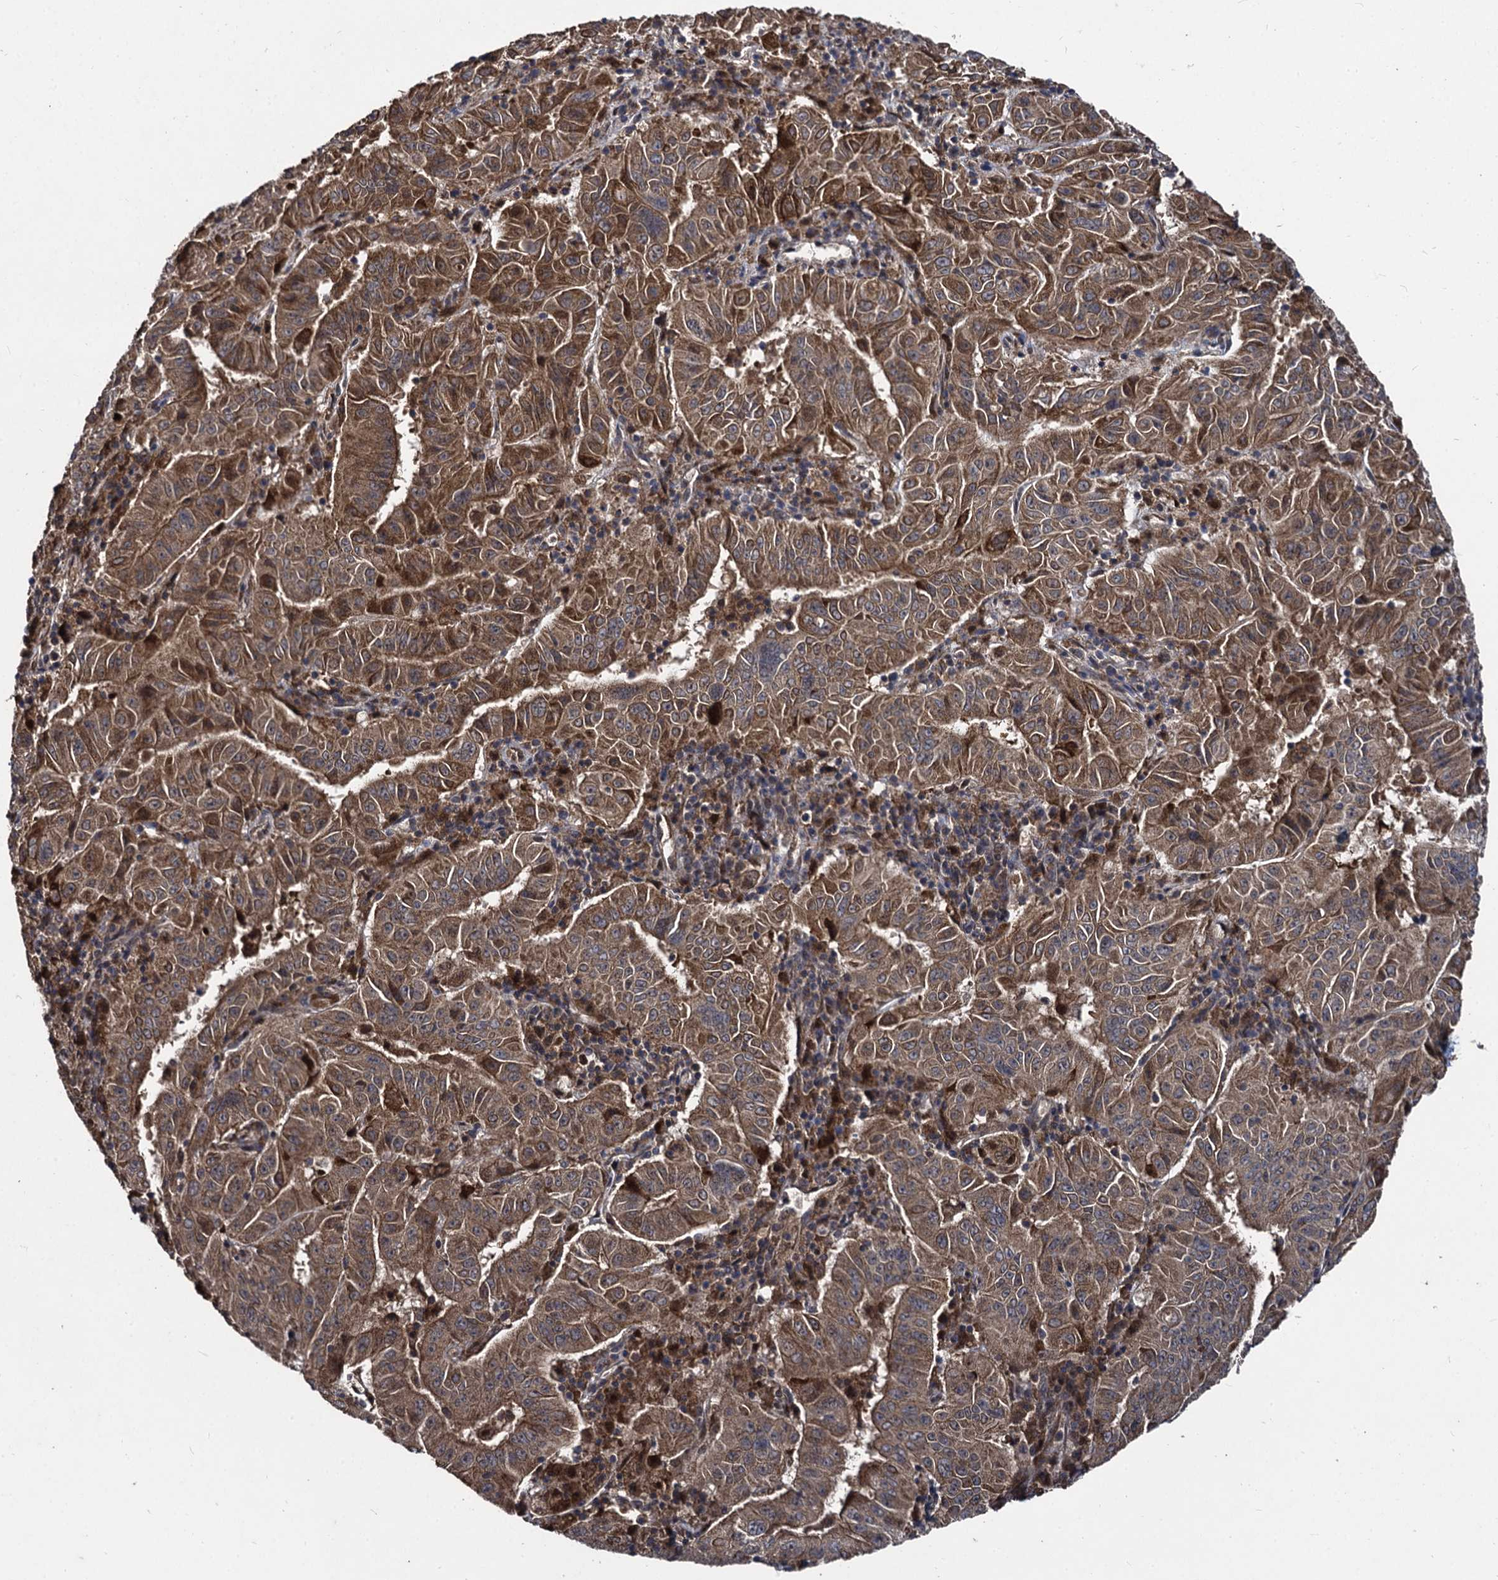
{"staining": {"intensity": "moderate", "quantity": ">75%", "location": "cytoplasmic/membranous"}, "tissue": "pancreatic cancer", "cell_type": "Tumor cells", "image_type": "cancer", "snomed": [{"axis": "morphology", "description": "Adenocarcinoma, NOS"}, {"axis": "topography", "description": "Pancreas"}], "caption": "Protein staining exhibits moderate cytoplasmic/membranous staining in approximately >75% of tumor cells in adenocarcinoma (pancreatic).", "gene": "BCL2L2", "patient": {"sex": "male", "age": 63}}